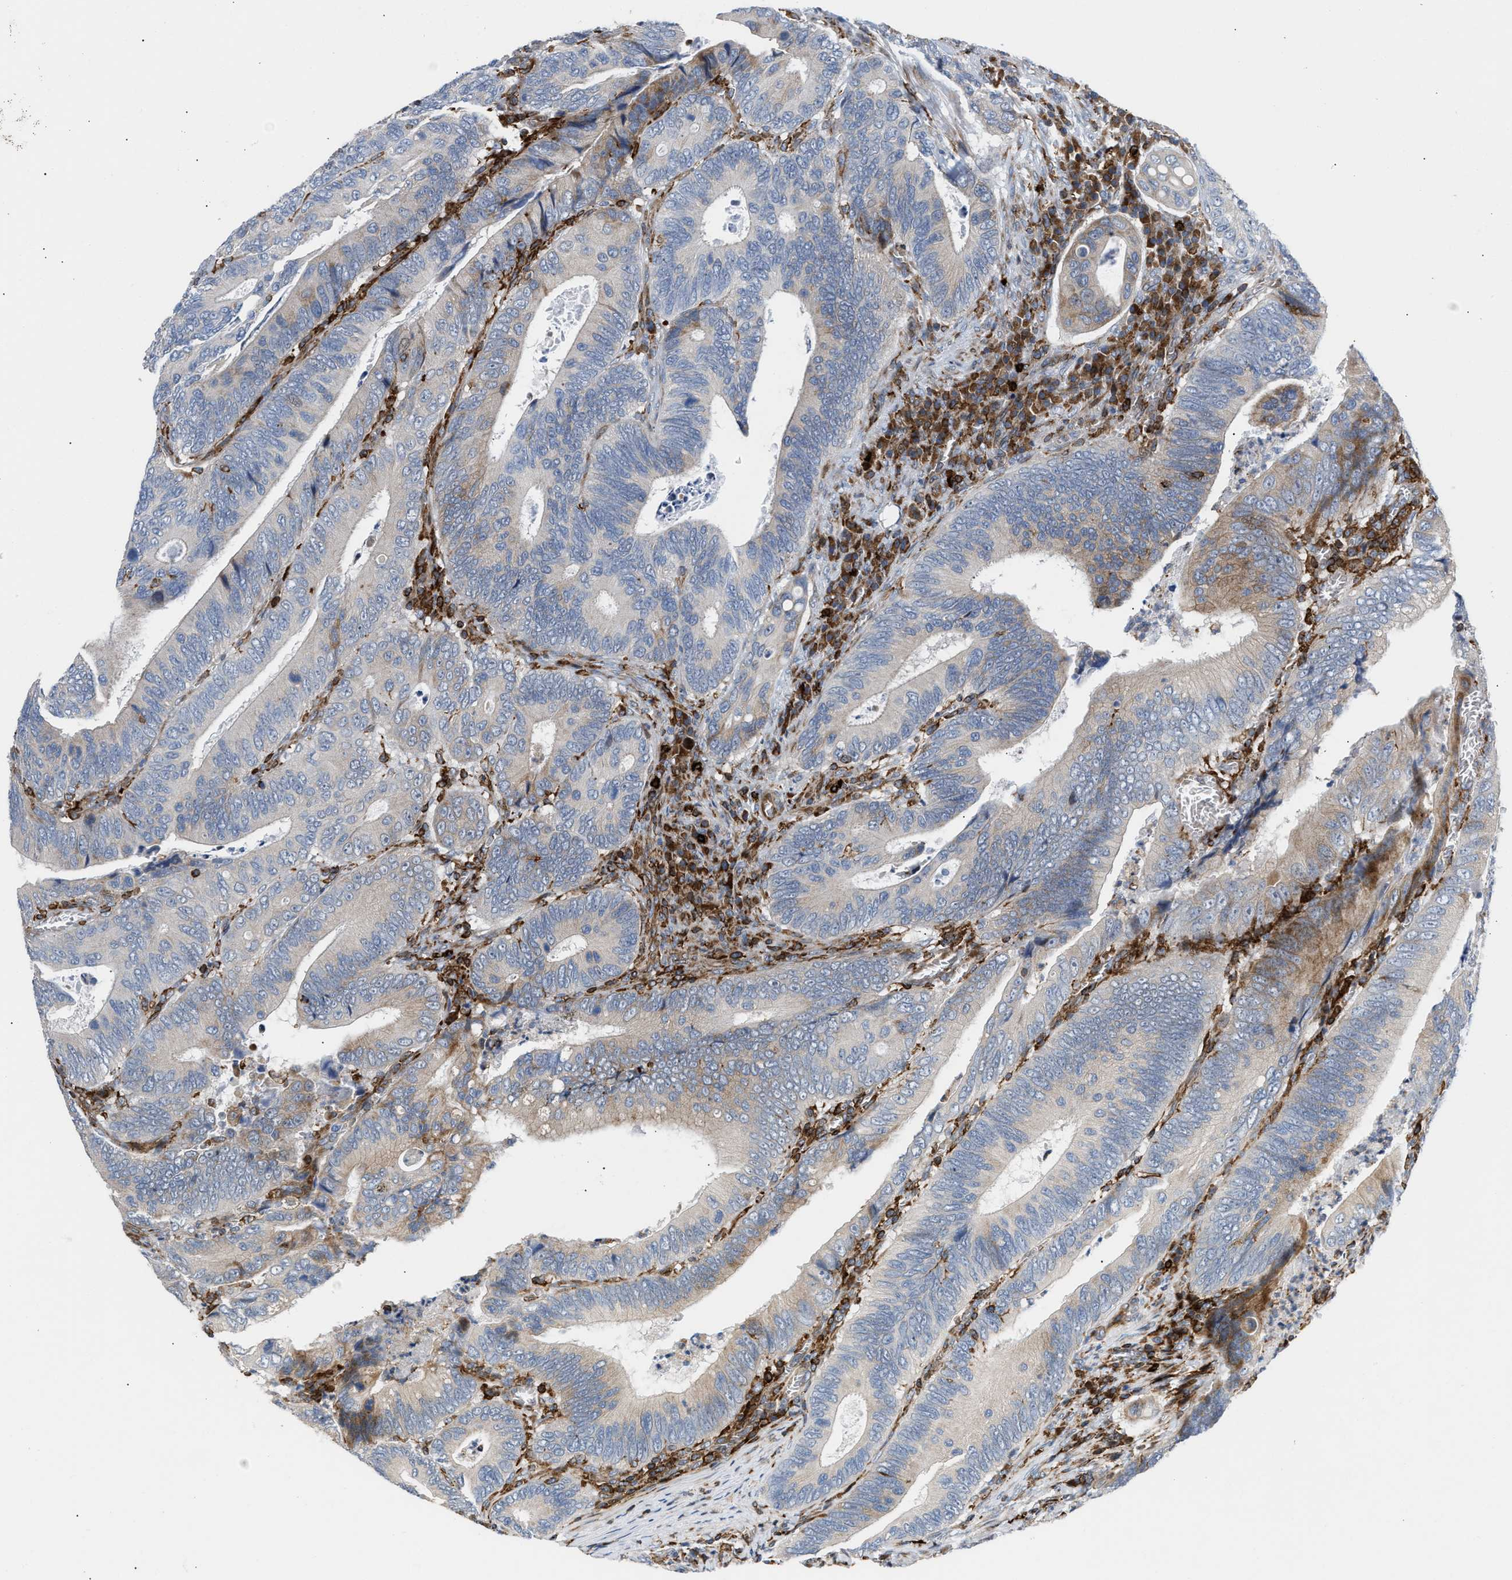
{"staining": {"intensity": "weak", "quantity": "25%-75%", "location": "cytoplasmic/membranous"}, "tissue": "colorectal cancer", "cell_type": "Tumor cells", "image_type": "cancer", "snomed": [{"axis": "morphology", "description": "Inflammation, NOS"}, {"axis": "morphology", "description": "Adenocarcinoma, NOS"}, {"axis": "topography", "description": "Colon"}], "caption": "This histopathology image demonstrates colorectal cancer stained with IHC to label a protein in brown. The cytoplasmic/membranous of tumor cells show weak positivity for the protein. Nuclei are counter-stained blue.", "gene": "ATP9A", "patient": {"sex": "male", "age": 72}}